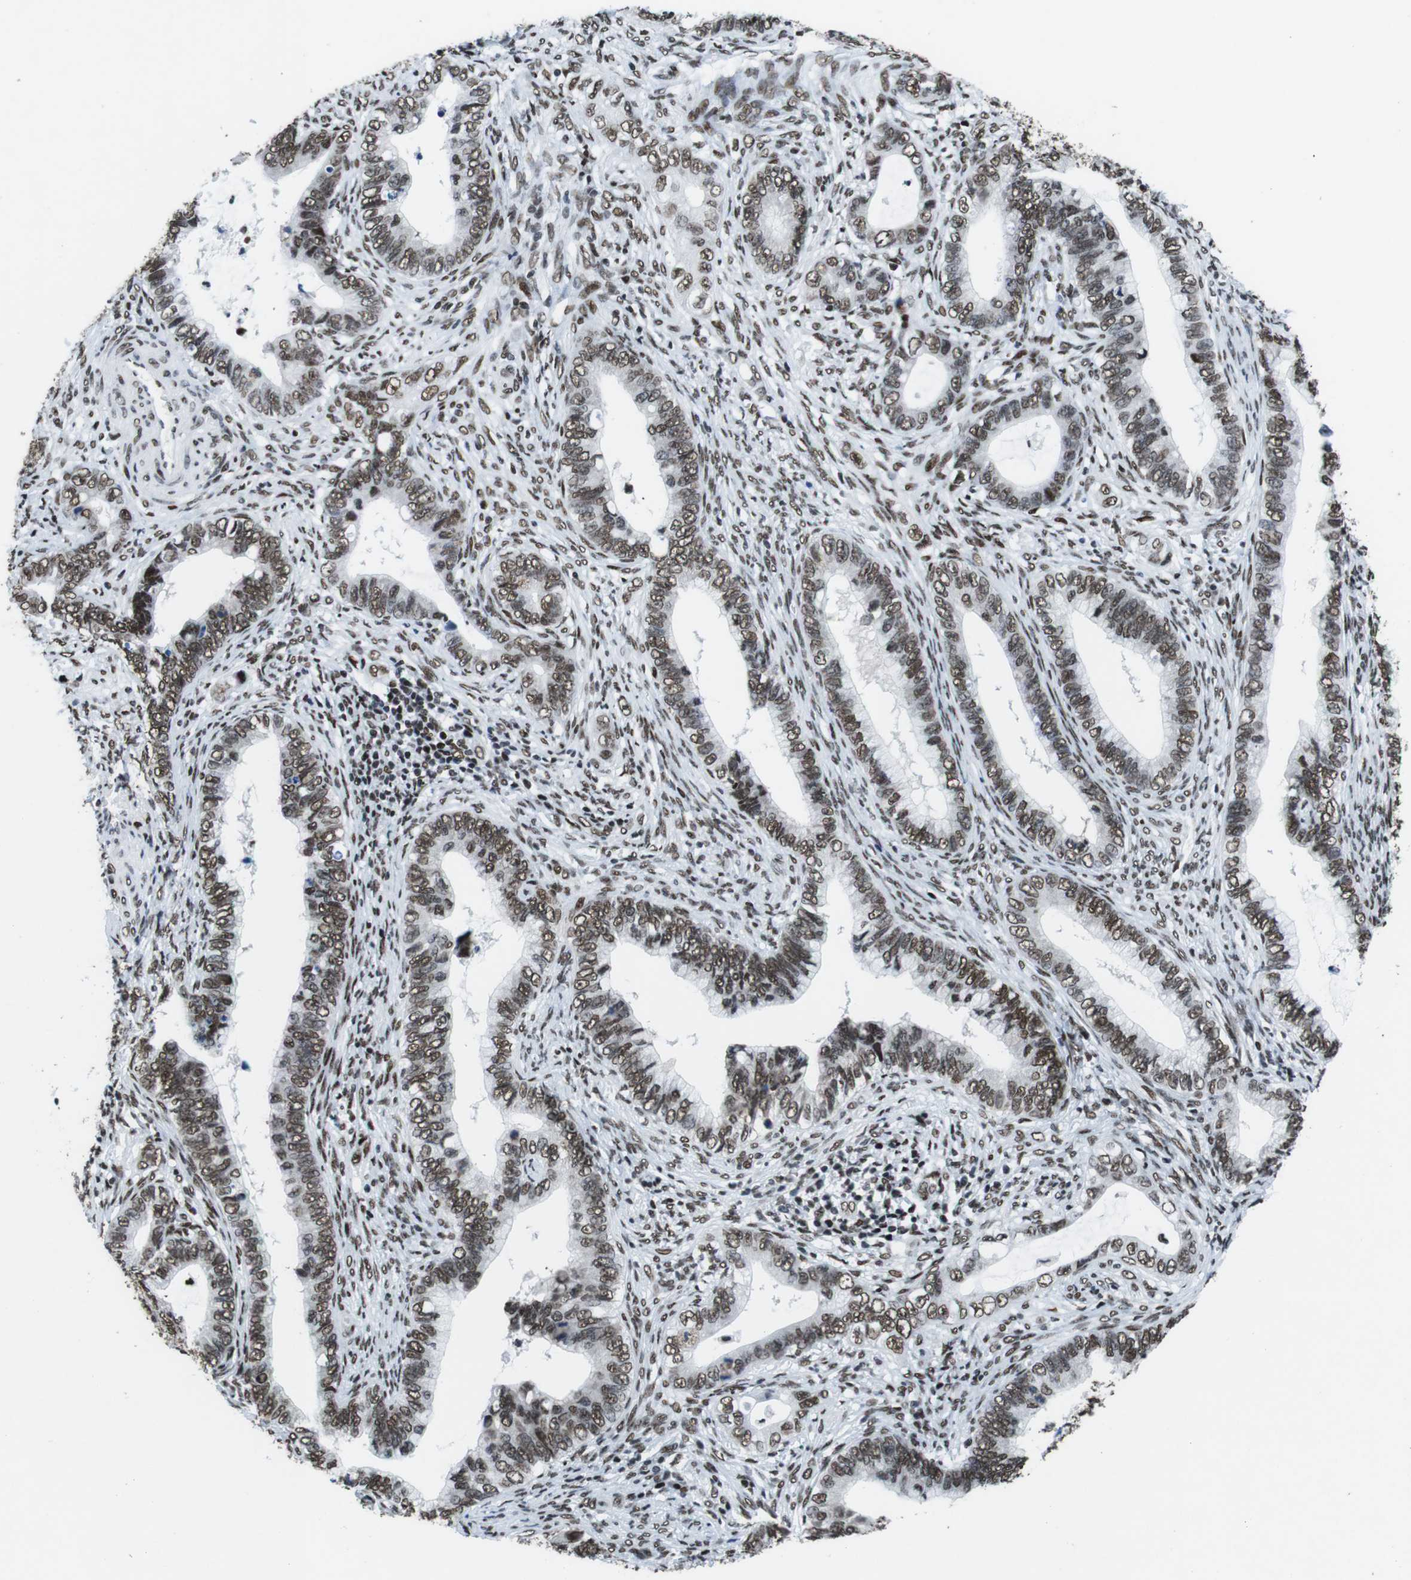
{"staining": {"intensity": "moderate", "quantity": ">75%", "location": "nuclear"}, "tissue": "cervical cancer", "cell_type": "Tumor cells", "image_type": "cancer", "snomed": [{"axis": "morphology", "description": "Adenocarcinoma, NOS"}, {"axis": "topography", "description": "Cervix"}], "caption": "This is a micrograph of IHC staining of cervical cancer, which shows moderate positivity in the nuclear of tumor cells.", "gene": "CITED2", "patient": {"sex": "female", "age": 44}}